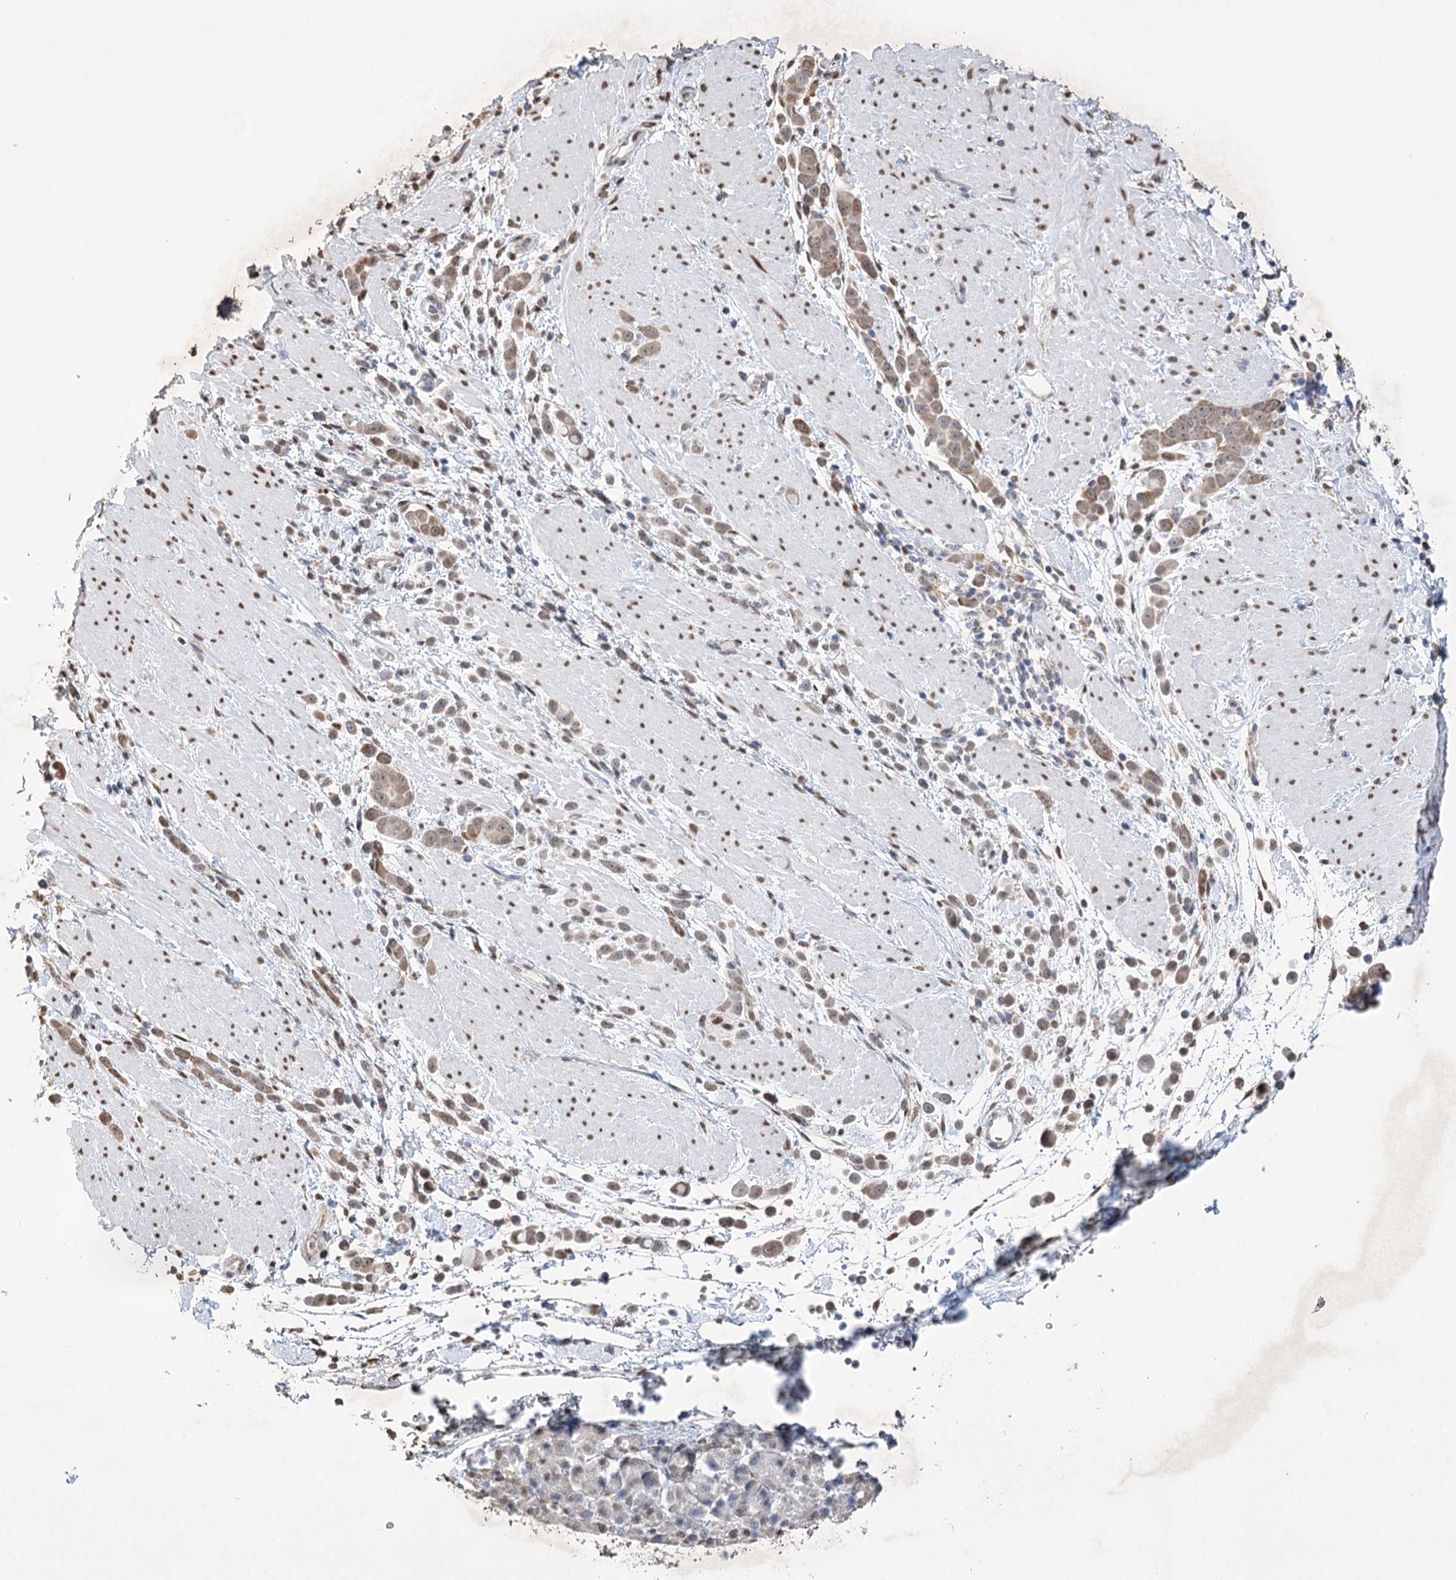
{"staining": {"intensity": "weak", "quantity": ">75%", "location": "cytoplasmic/membranous"}, "tissue": "pancreatic cancer", "cell_type": "Tumor cells", "image_type": "cancer", "snomed": [{"axis": "morphology", "description": "Normal tissue, NOS"}, {"axis": "morphology", "description": "Adenocarcinoma, NOS"}, {"axis": "topography", "description": "Pancreas"}], "caption": "This is an image of immunohistochemistry (IHC) staining of pancreatic cancer (adenocarcinoma), which shows weak staining in the cytoplasmic/membranous of tumor cells.", "gene": "NFU1", "patient": {"sex": "female", "age": 64}}